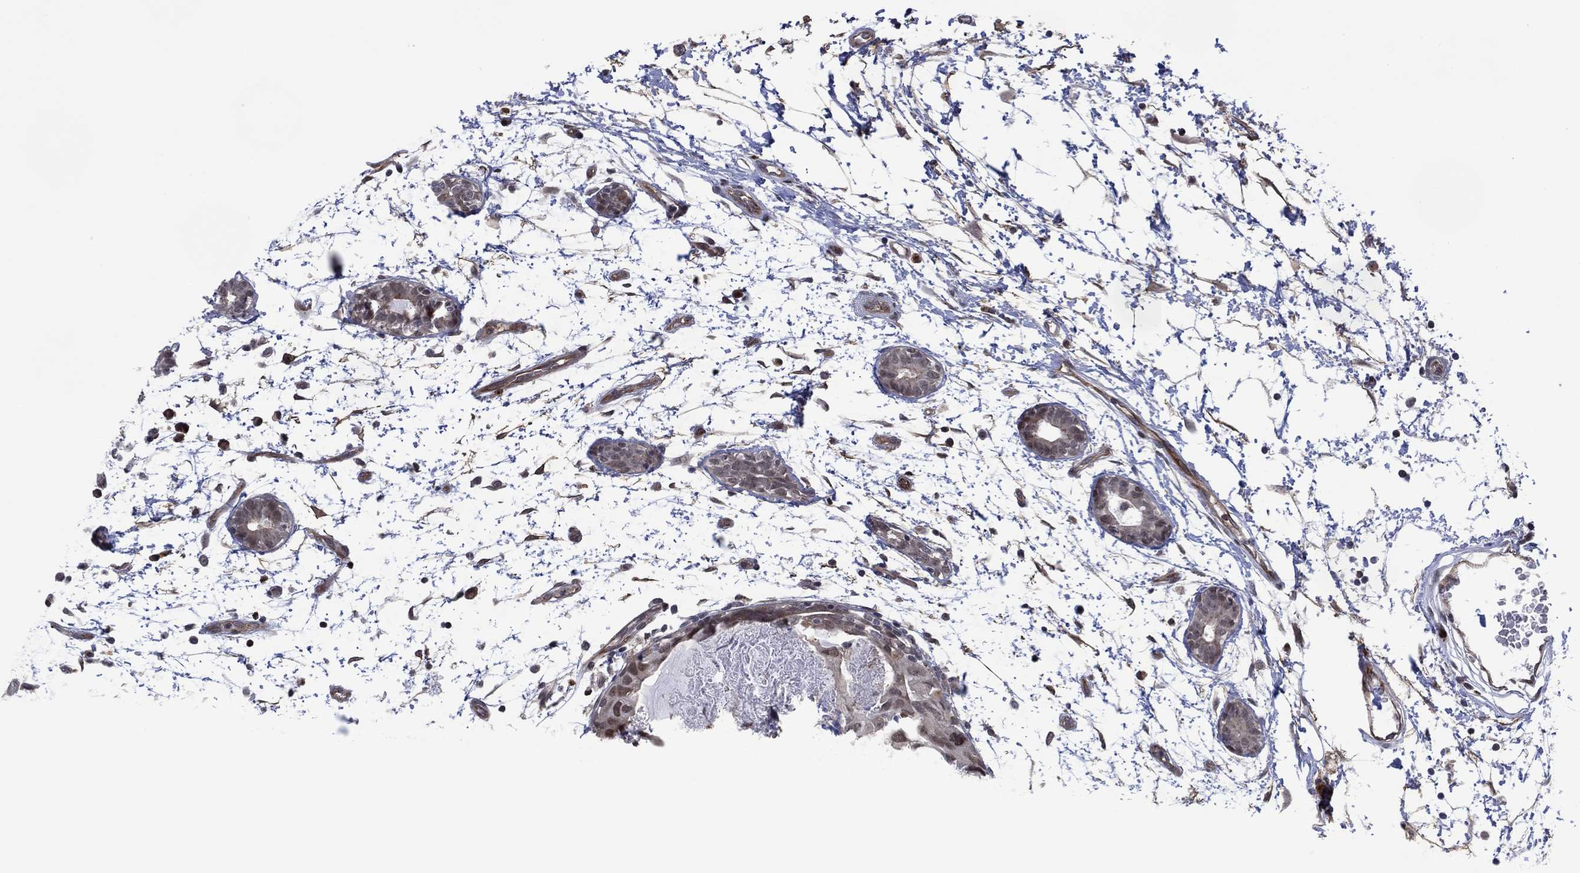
{"staining": {"intensity": "weak", "quantity": "<25%", "location": "nuclear"}, "tissue": "breast cancer", "cell_type": "Tumor cells", "image_type": "cancer", "snomed": [{"axis": "morphology", "description": "Normal tissue, NOS"}, {"axis": "morphology", "description": "Duct carcinoma"}, {"axis": "topography", "description": "Breast"}], "caption": "The histopathology image displays no staining of tumor cells in breast cancer.", "gene": "DPP4", "patient": {"sex": "female", "age": 40}}